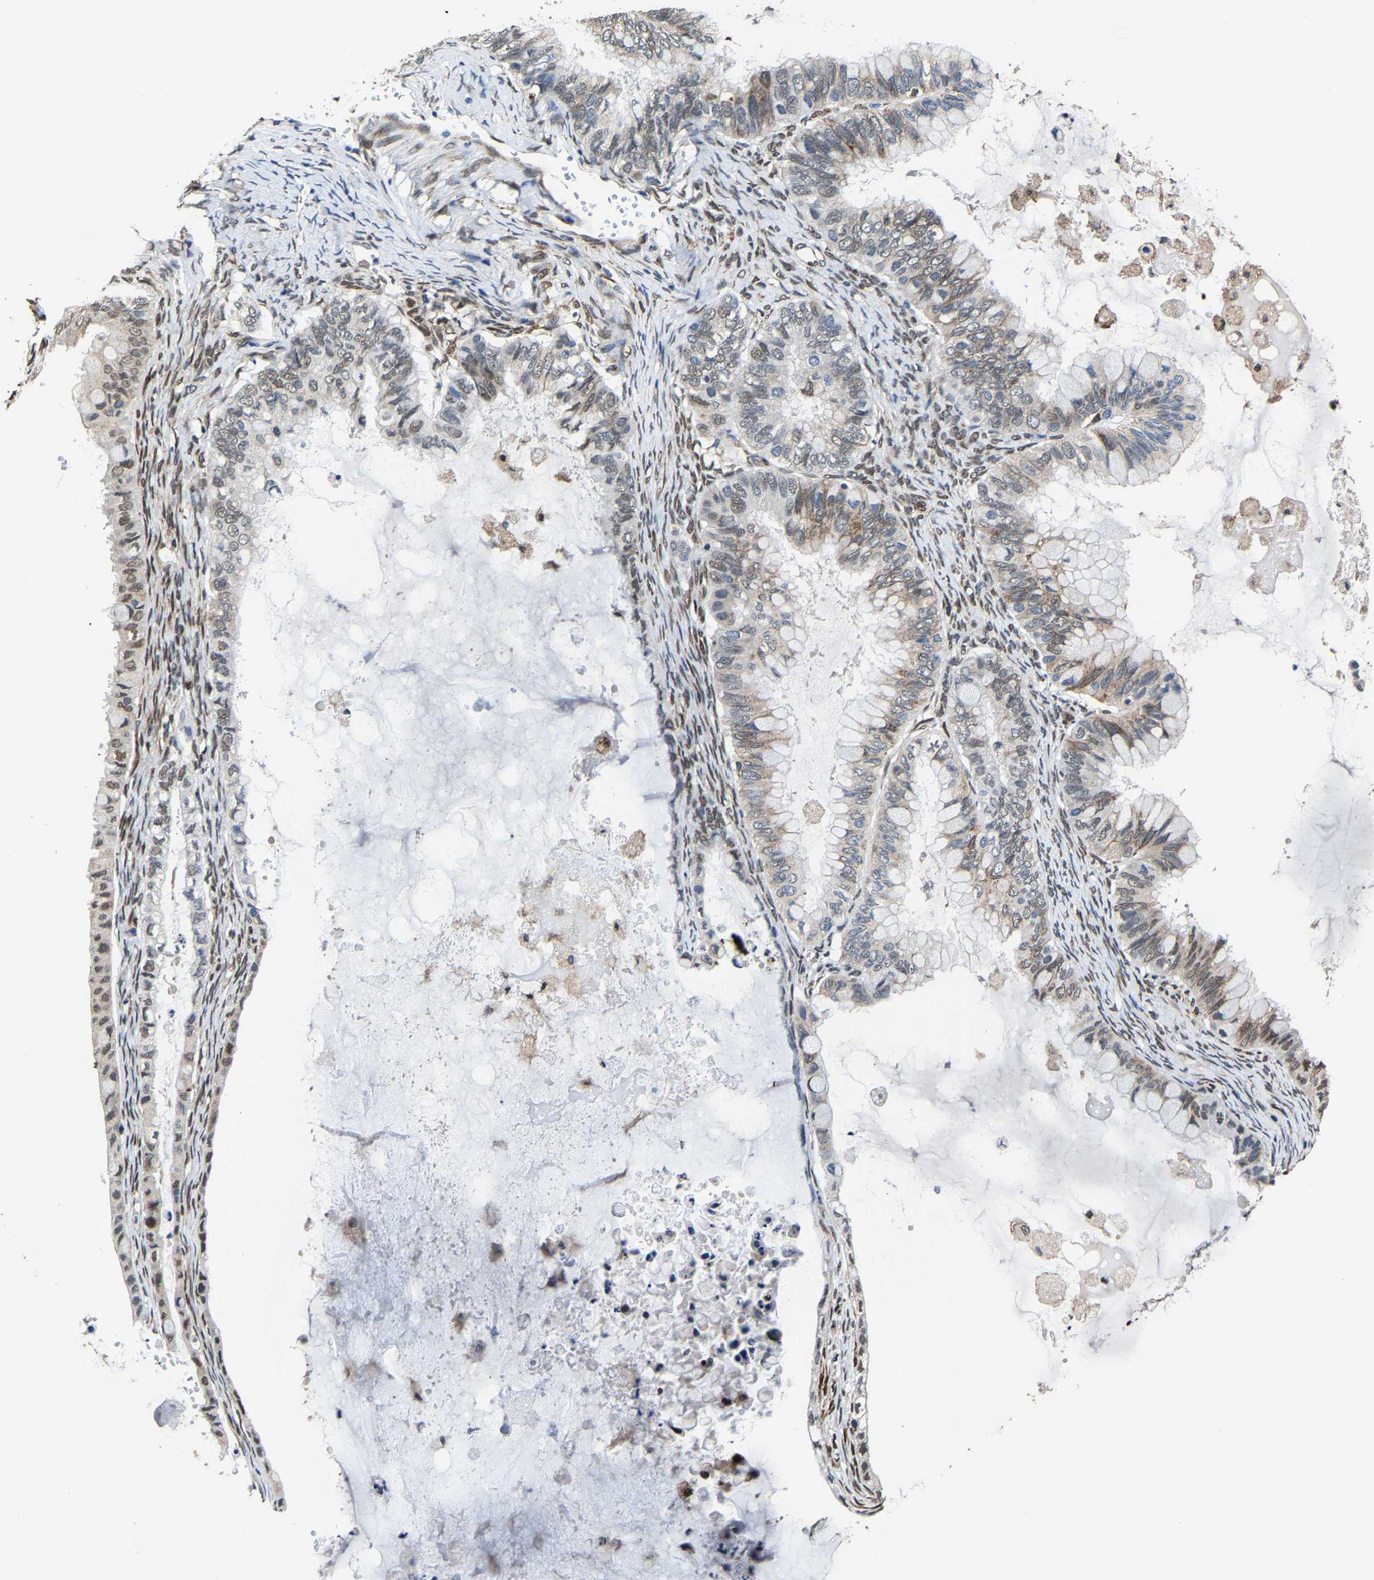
{"staining": {"intensity": "weak", "quantity": "25%-75%", "location": "cytoplasmic/membranous,nuclear"}, "tissue": "ovarian cancer", "cell_type": "Tumor cells", "image_type": "cancer", "snomed": [{"axis": "morphology", "description": "Cystadenocarcinoma, mucinous, NOS"}, {"axis": "topography", "description": "Ovary"}], "caption": "Immunohistochemistry (IHC) histopathology image of human ovarian cancer stained for a protein (brown), which exhibits low levels of weak cytoplasmic/membranous and nuclear positivity in approximately 25%-75% of tumor cells.", "gene": "METTL1", "patient": {"sex": "female", "age": 80}}